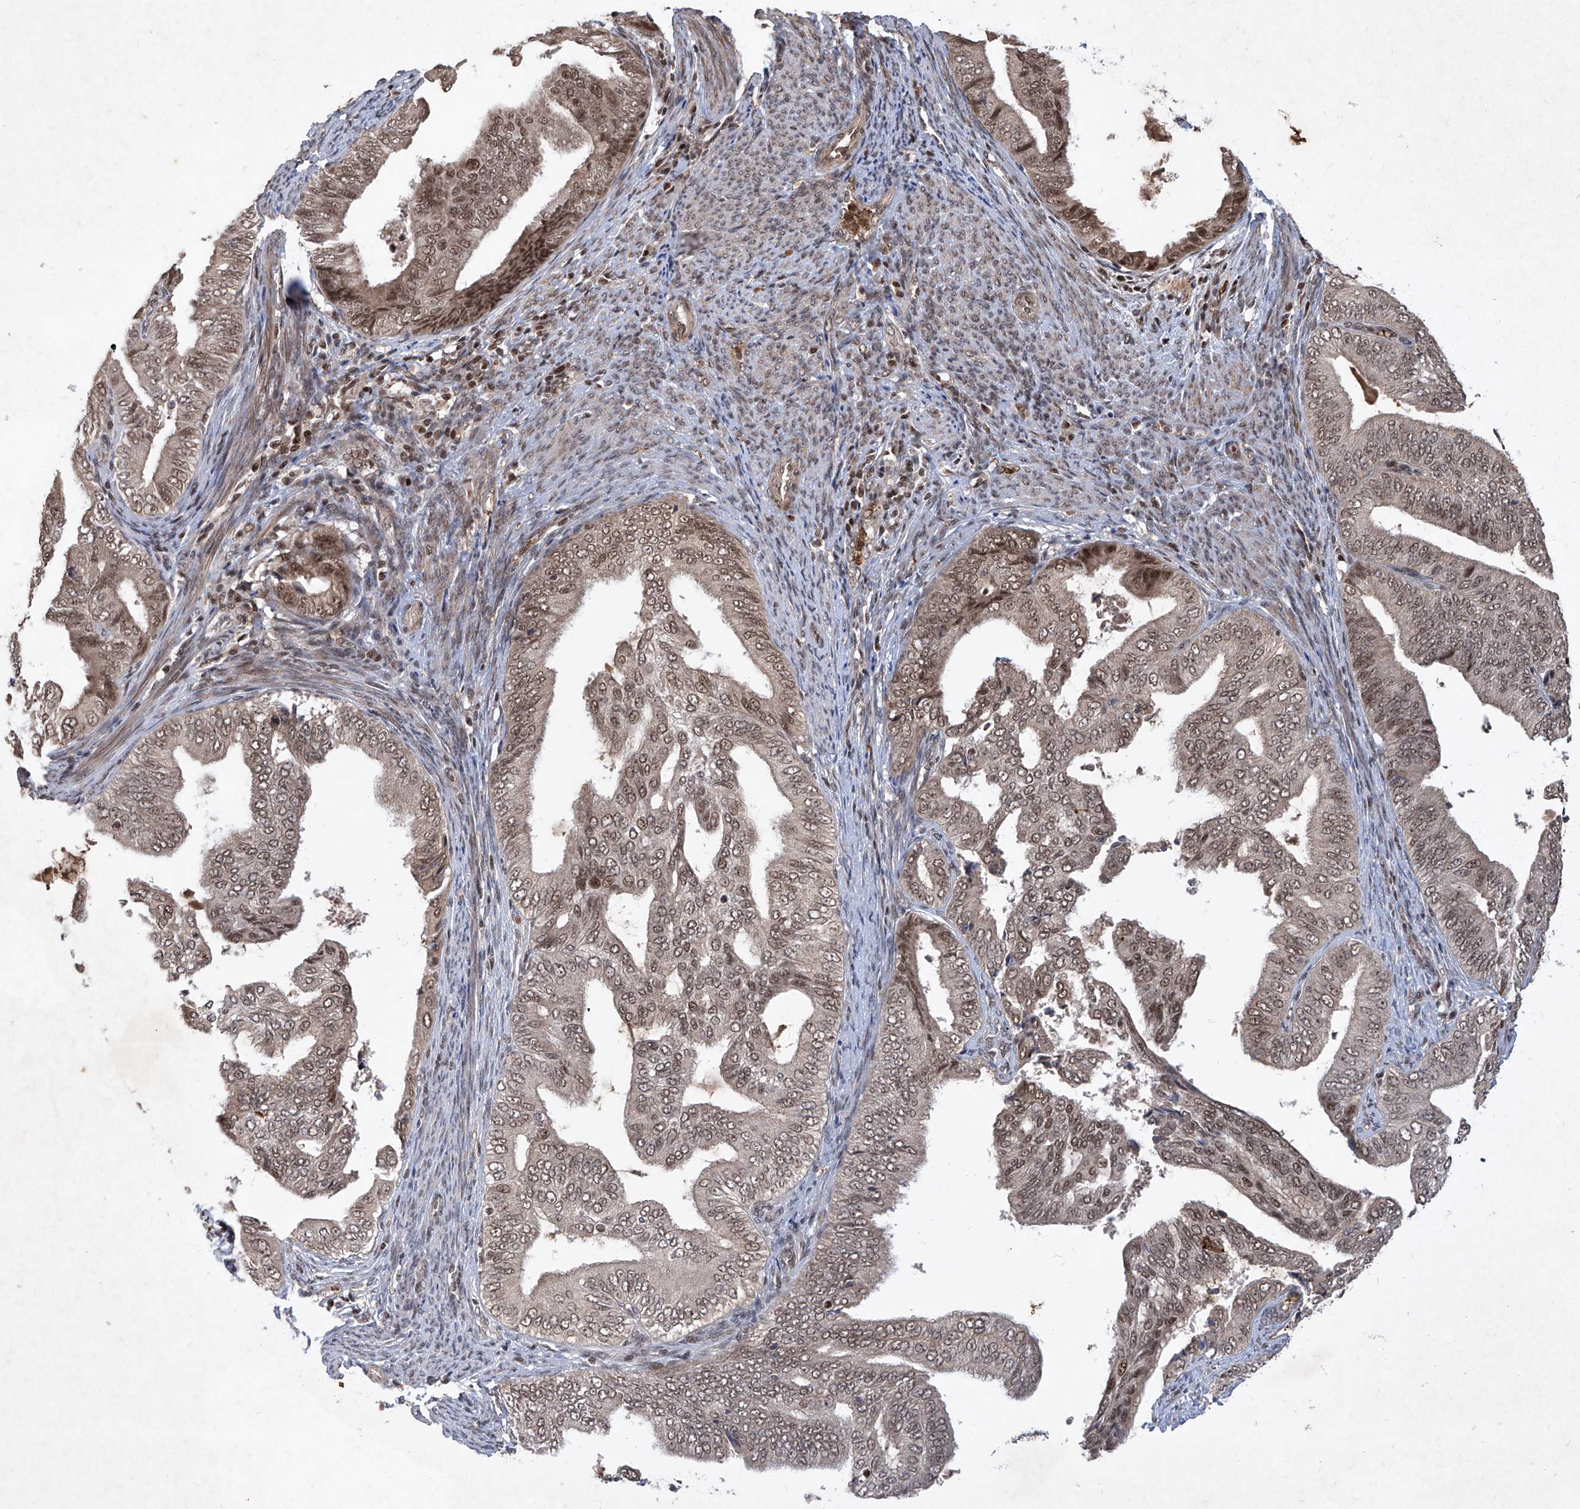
{"staining": {"intensity": "moderate", "quantity": ">75%", "location": "nuclear"}, "tissue": "endometrial cancer", "cell_type": "Tumor cells", "image_type": "cancer", "snomed": [{"axis": "morphology", "description": "Adenocarcinoma, NOS"}, {"axis": "topography", "description": "Endometrium"}], "caption": "Brown immunohistochemical staining in human endometrial adenocarcinoma exhibits moderate nuclear staining in approximately >75% of tumor cells.", "gene": "IRF2", "patient": {"sex": "female", "age": 58}}